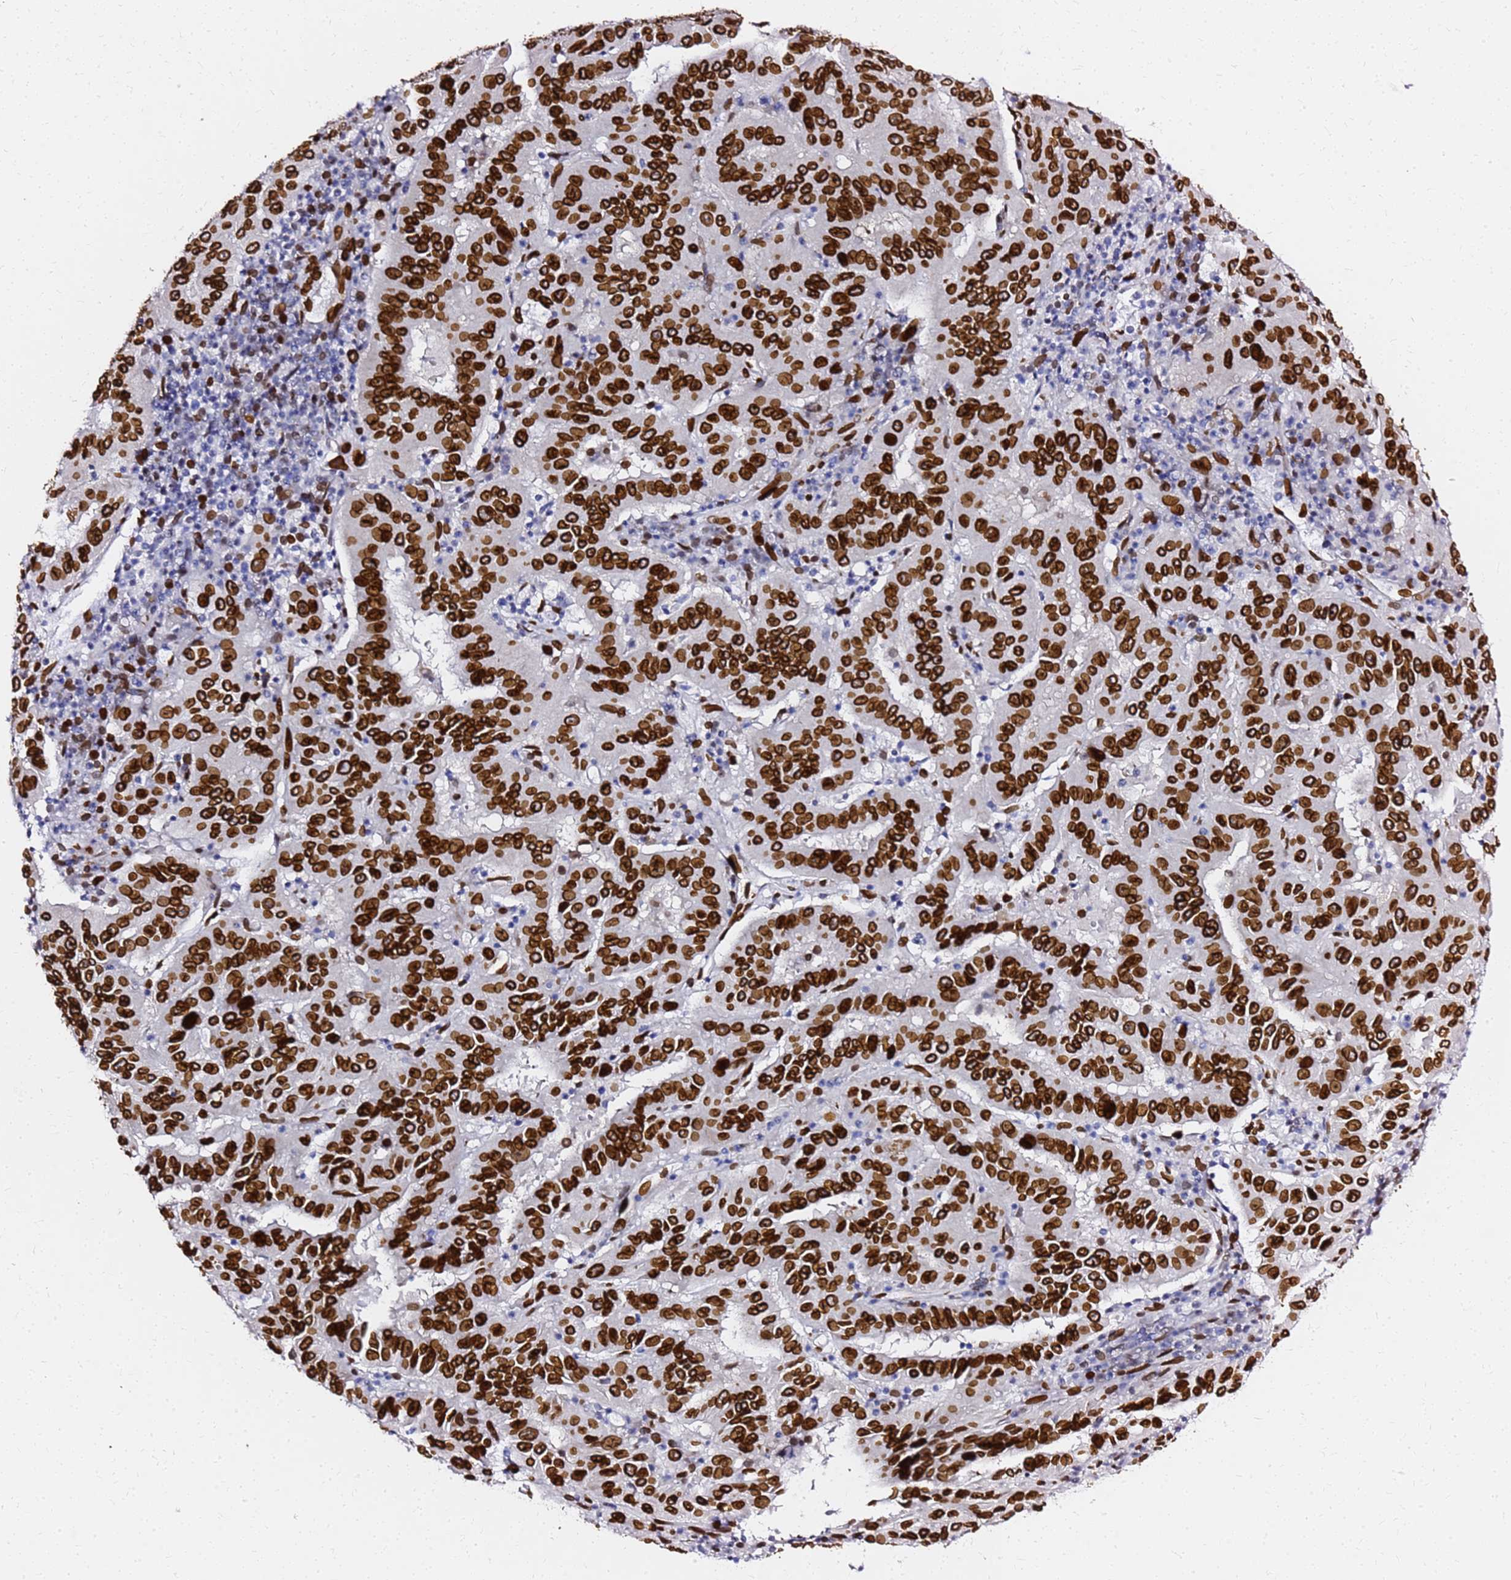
{"staining": {"intensity": "strong", "quantity": ">75%", "location": "cytoplasmic/membranous,nuclear"}, "tissue": "pancreatic cancer", "cell_type": "Tumor cells", "image_type": "cancer", "snomed": [{"axis": "morphology", "description": "Adenocarcinoma, NOS"}, {"axis": "topography", "description": "Pancreas"}], "caption": "Pancreatic cancer was stained to show a protein in brown. There is high levels of strong cytoplasmic/membranous and nuclear staining in approximately >75% of tumor cells.", "gene": "C6orf141", "patient": {"sex": "male", "age": 63}}